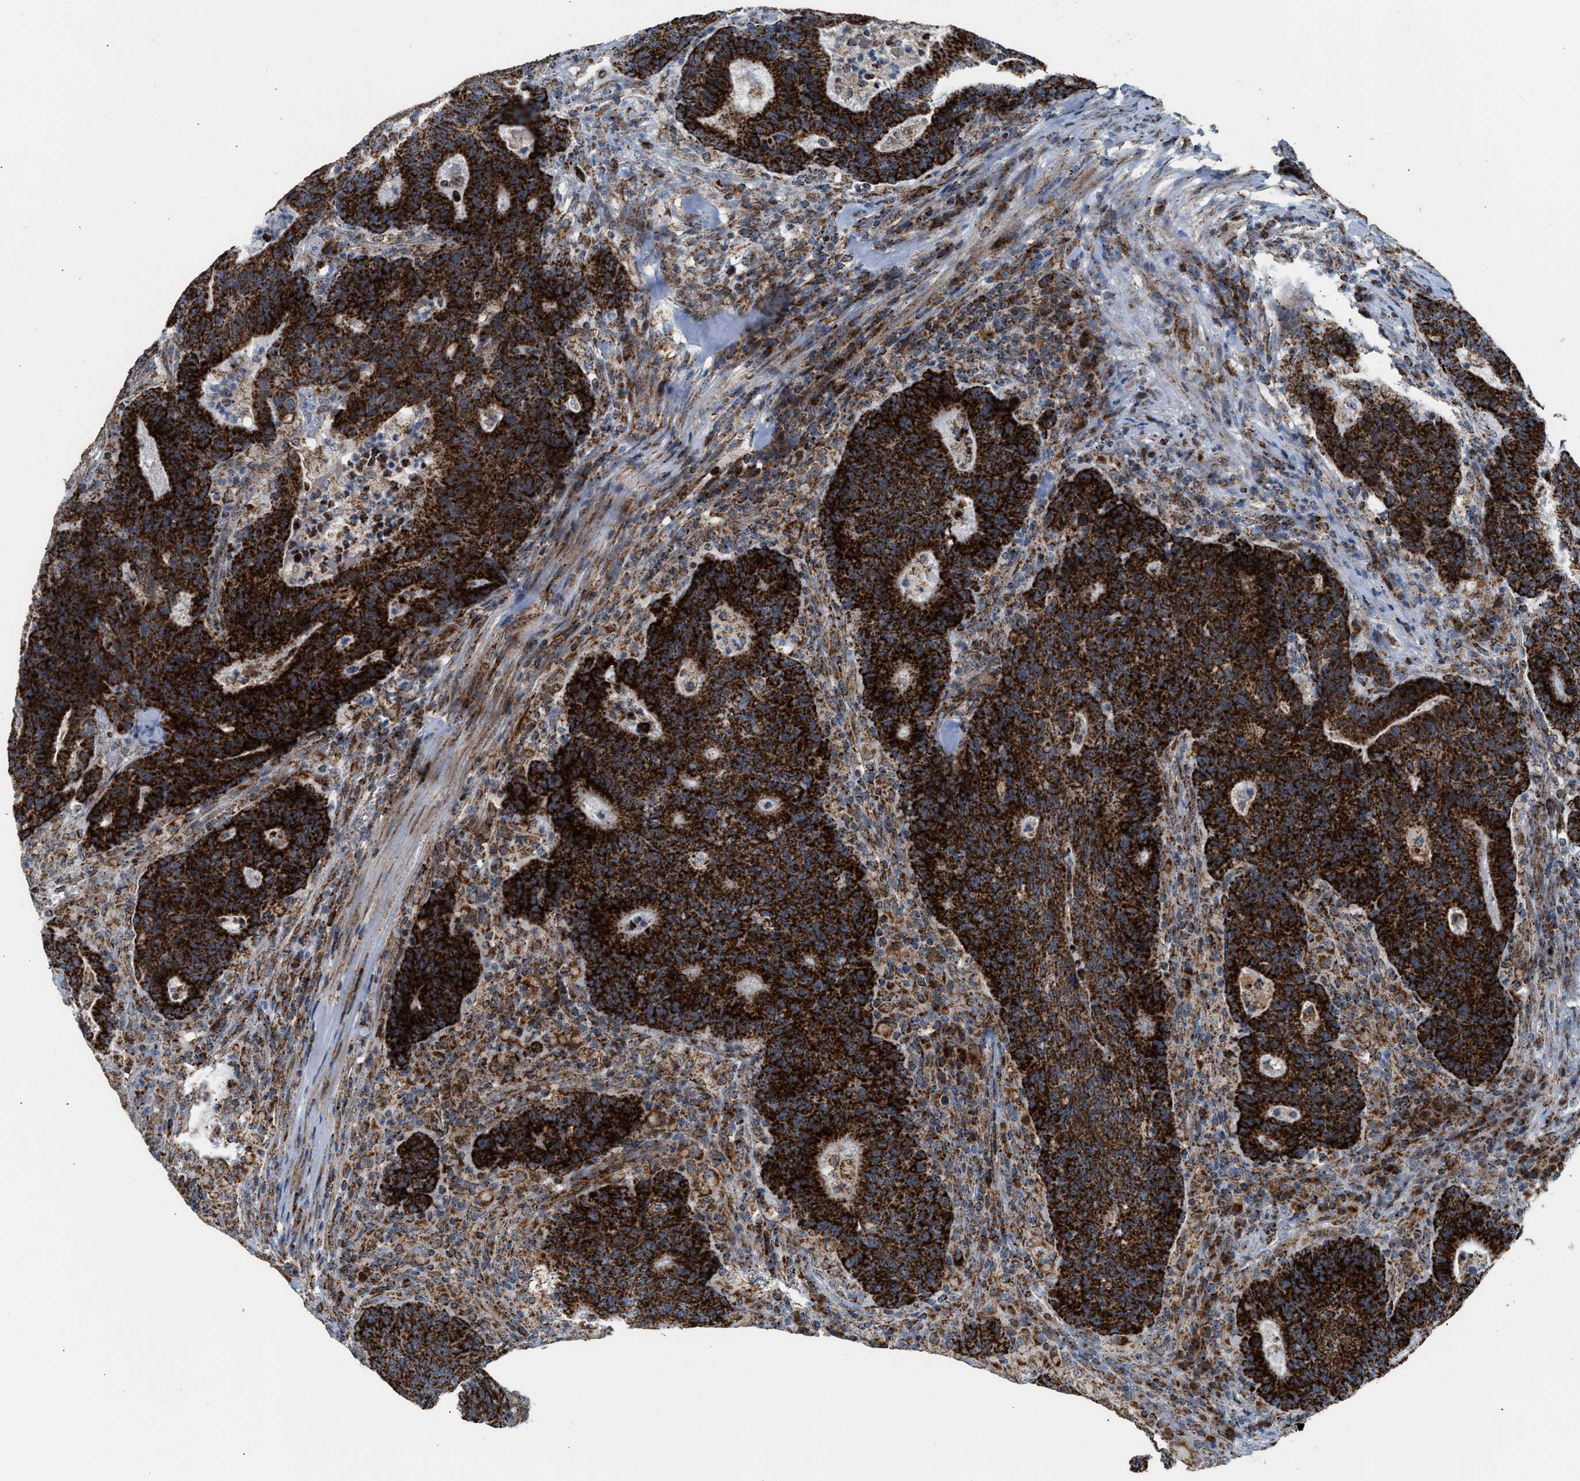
{"staining": {"intensity": "strong", "quantity": ">75%", "location": "cytoplasmic/membranous"}, "tissue": "colorectal cancer", "cell_type": "Tumor cells", "image_type": "cancer", "snomed": [{"axis": "morphology", "description": "Adenocarcinoma, NOS"}, {"axis": "topography", "description": "Colon"}], "caption": "Strong cytoplasmic/membranous staining for a protein is identified in approximately >75% of tumor cells of colorectal adenocarcinoma using IHC.", "gene": "PMPCA", "patient": {"sex": "female", "age": 75}}